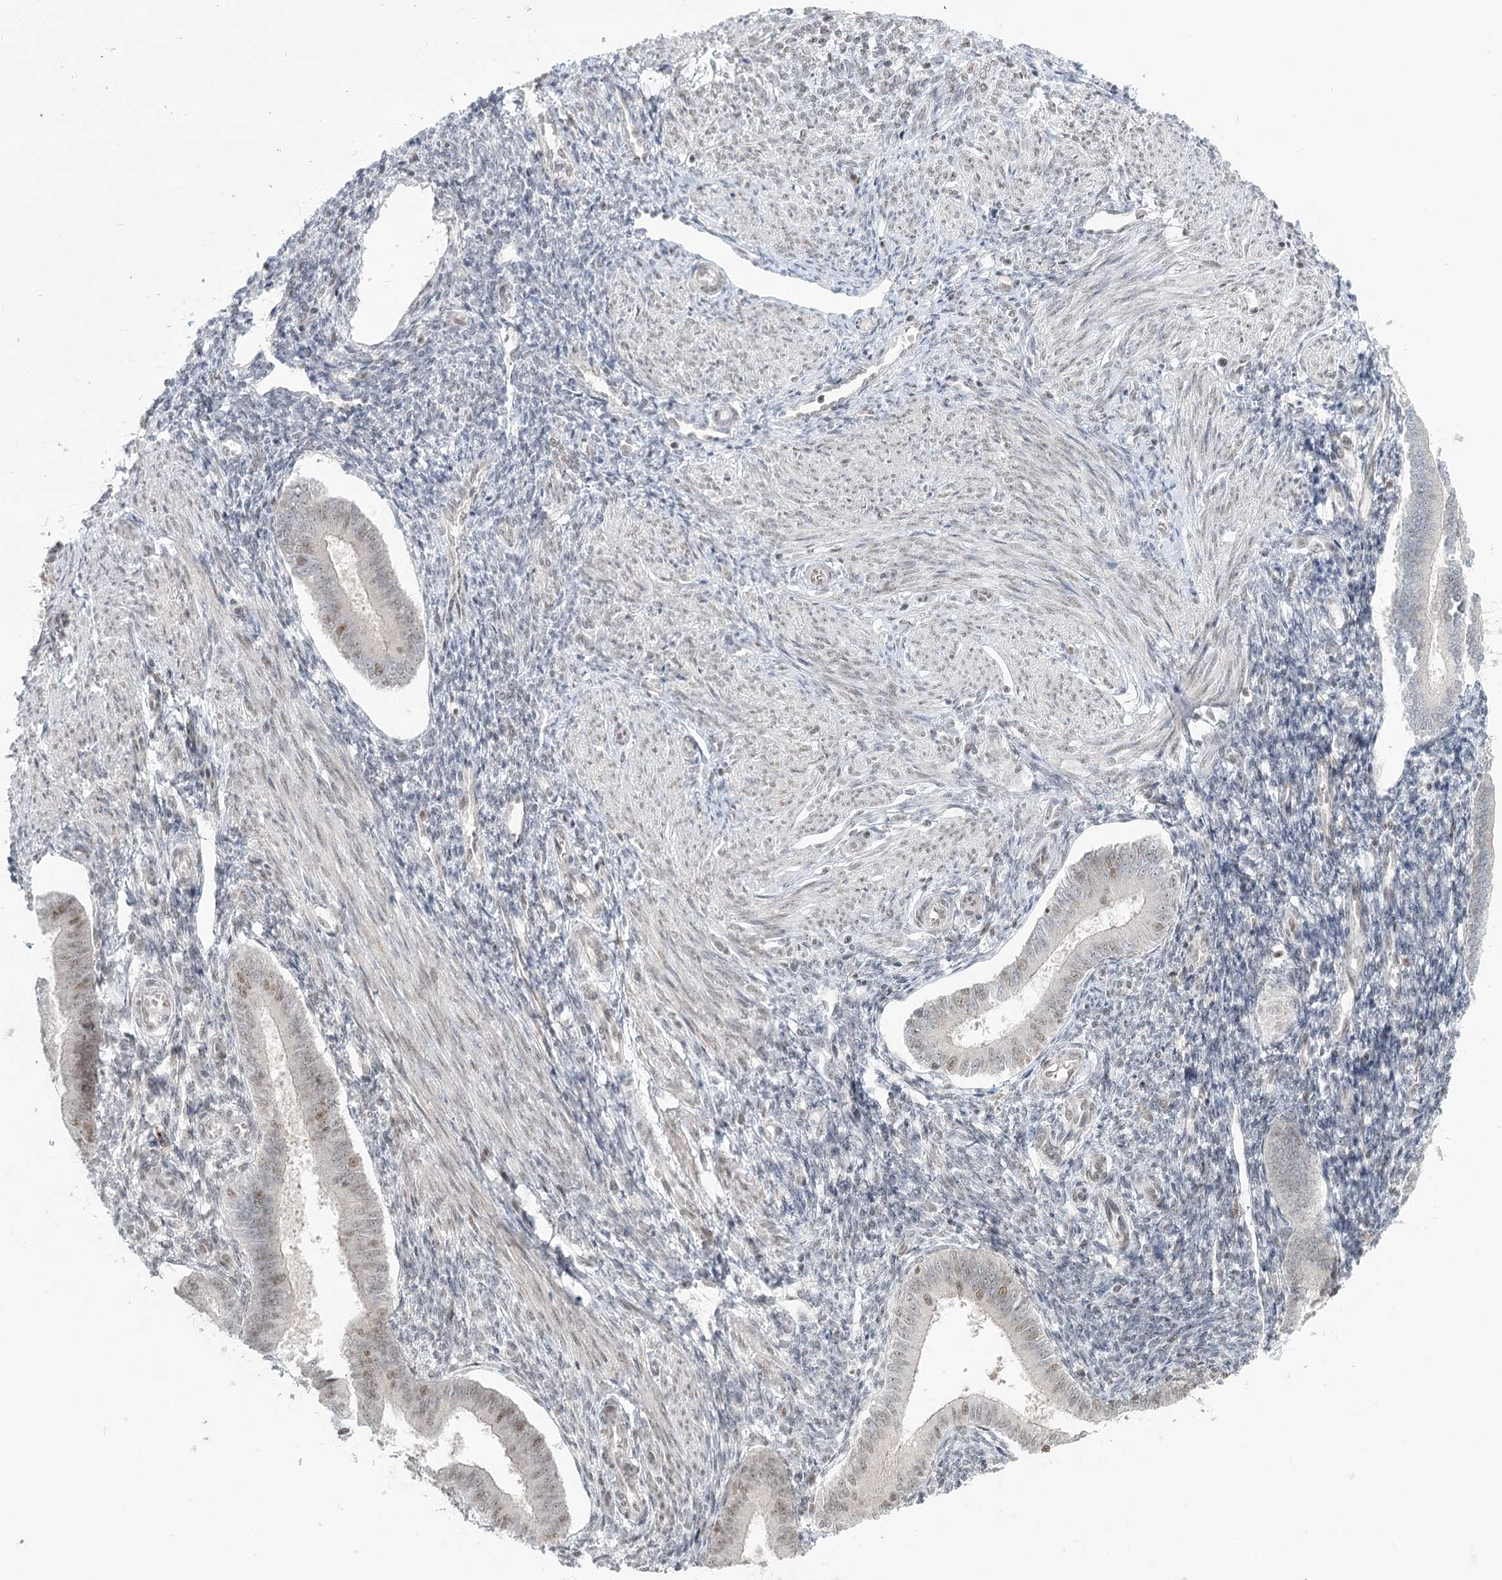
{"staining": {"intensity": "negative", "quantity": "none", "location": "none"}, "tissue": "endometrium", "cell_type": "Cells in endometrial stroma", "image_type": "normal", "snomed": [{"axis": "morphology", "description": "Normal tissue, NOS"}, {"axis": "topography", "description": "Uterus"}, {"axis": "topography", "description": "Endometrium"}], "caption": "Immunohistochemistry (IHC) of benign endometrium displays no staining in cells in endometrial stroma.", "gene": "R3HCC1L", "patient": {"sex": "female", "age": 48}}